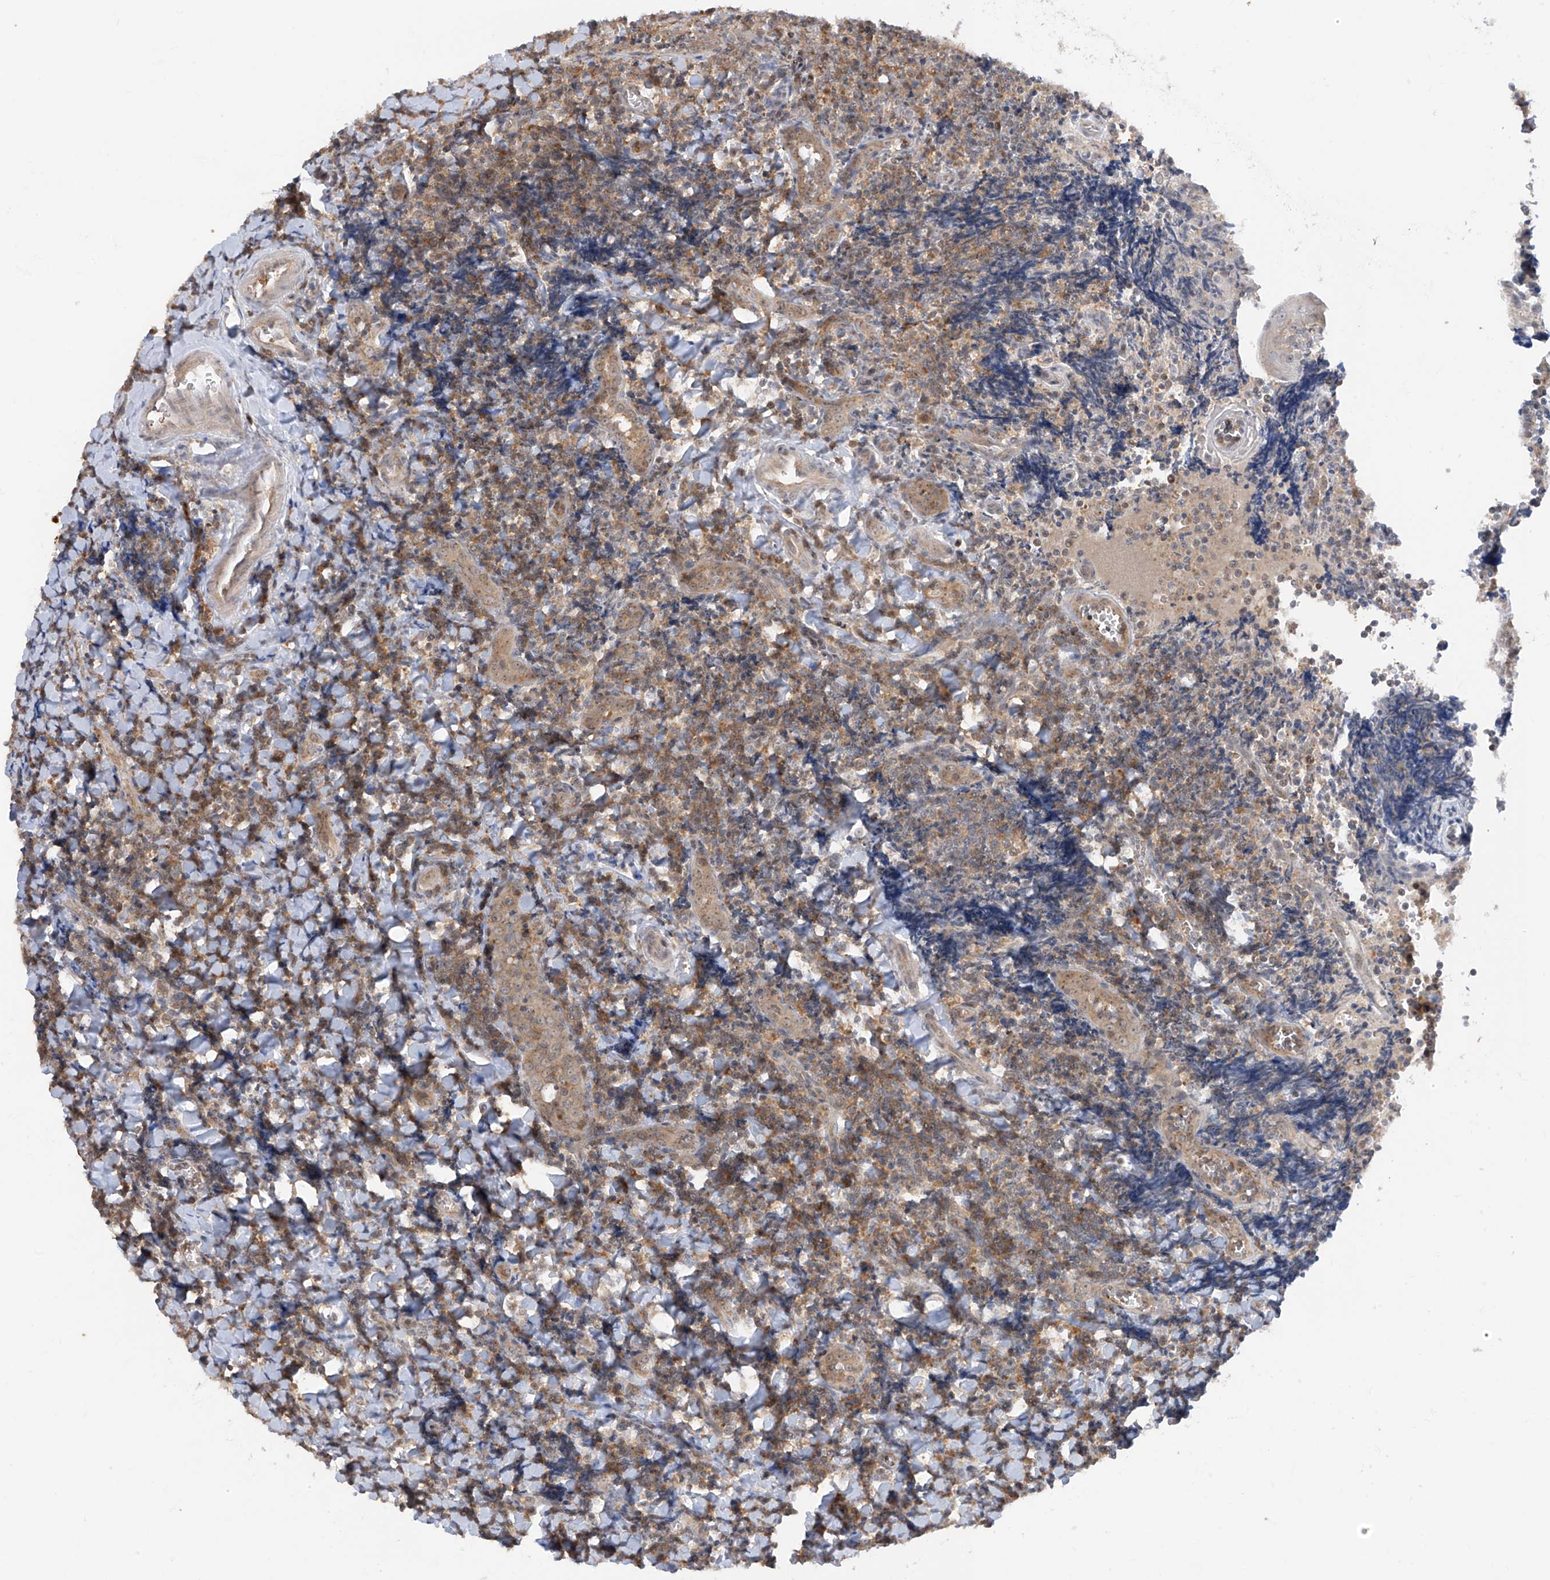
{"staining": {"intensity": "moderate", "quantity": "25%-75%", "location": "cytoplasmic/membranous"}, "tissue": "tonsil", "cell_type": "Non-germinal center cells", "image_type": "normal", "snomed": [{"axis": "morphology", "description": "Normal tissue, NOS"}, {"axis": "topography", "description": "Tonsil"}], "caption": "Tonsil stained with DAB (3,3'-diaminobenzidine) immunohistochemistry (IHC) displays medium levels of moderate cytoplasmic/membranous expression in about 25%-75% of non-germinal center cells. Immunohistochemistry (ihc) stains the protein of interest in brown and the nuclei are stained blue.", "gene": "TTC38", "patient": {"sex": "male", "age": 27}}